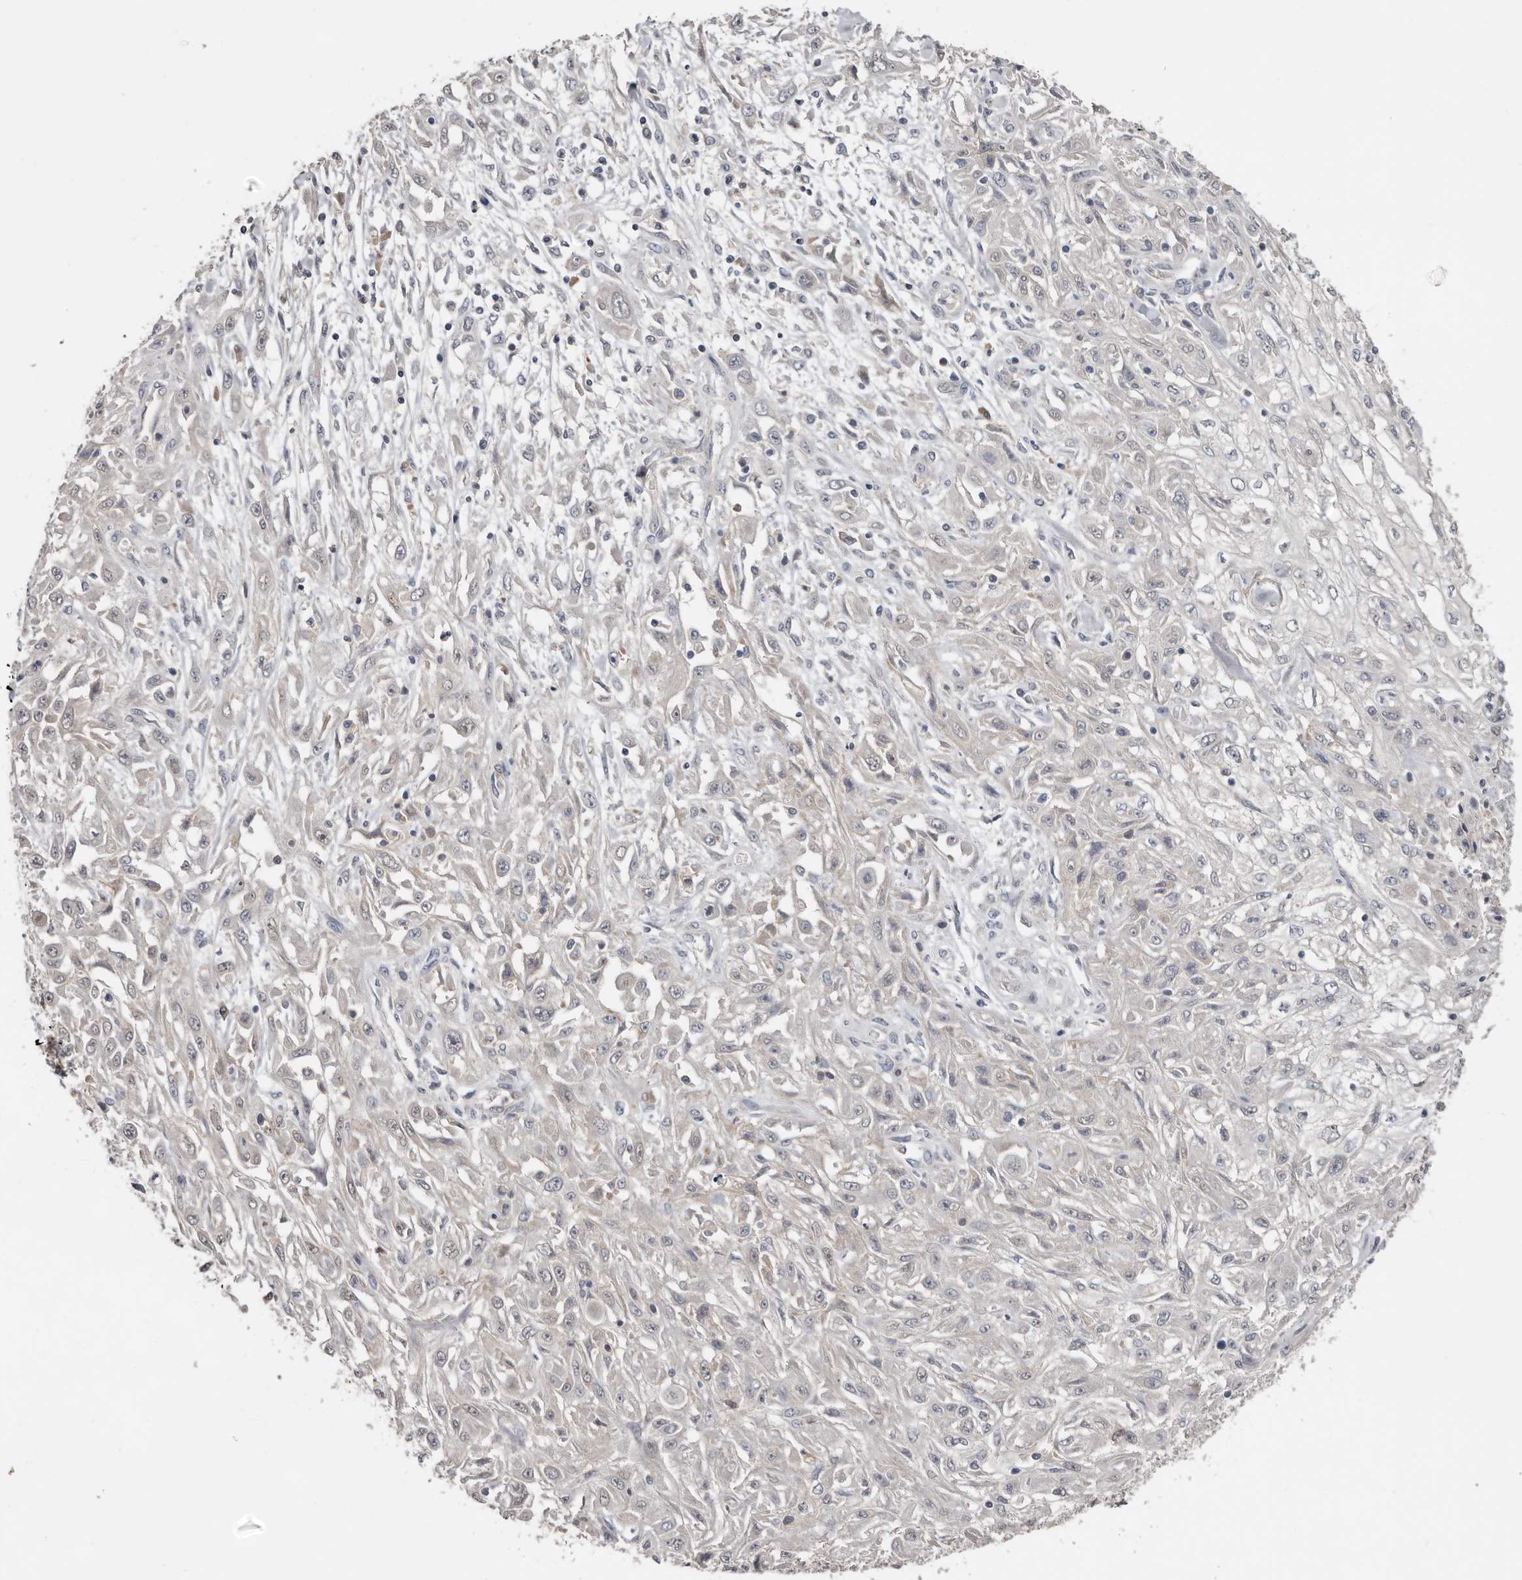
{"staining": {"intensity": "negative", "quantity": "none", "location": "none"}, "tissue": "skin cancer", "cell_type": "Tumor cells", "image_type": "cancer", "snomed": [{"axis": "morphology", "description": "Squamous cell carcinoma, NOS"}, {"axis": "morphology", "description": "Squamous cell carcinoma, metastatic, NOS"}, {"axis": "topography", "description": "Skin"}, {"axis": "topography", "description": "Lymph node"}], "caption": "Immunohistochemical staining of squamous cell carcinoma (skin) shows no significant staining in tumor cells.", "gene": "RBKS", "patient": {"sex": "male", "age": 75}}